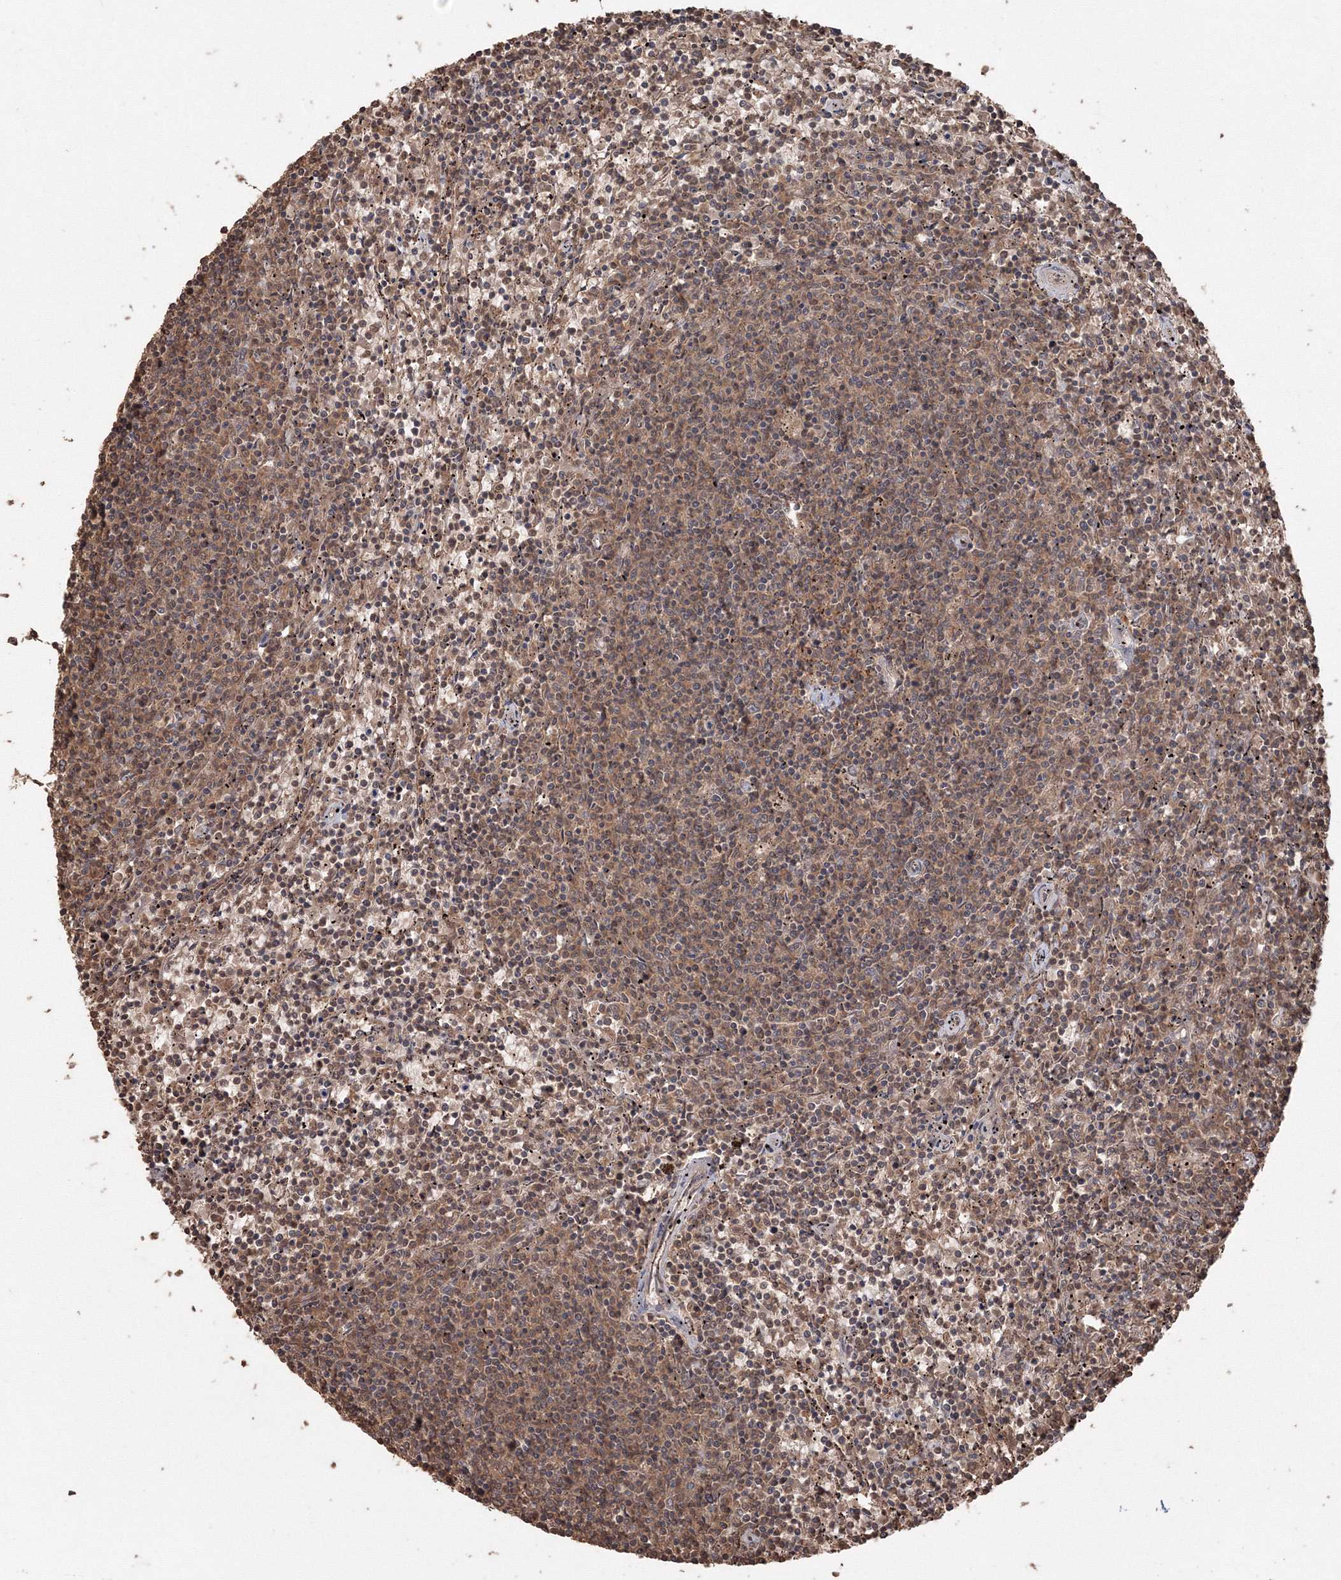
{"staining": {"intensity": "moderate", "quantity": "25%-75%", "location": "cytoplasmic/membranous"}, "tissue": "lymphoma", "cell_type": "Tumor cells", "image_type": "cancer", "snomed": [{"axis": "morphology", "description": "Malignant lymphoma, non-Hodgkin's type, Low grade"}, {"axis": "topography", "description": "Spleen"}], "caption": "Brown immunohistochemical staining in human malignant lymphoma, non-Hodgkin's type (low-grade) exhibits moderate cytoplasmic/membranous positivity in about 25%-75% of tumor cells.", "gene": "CCDC122", "patient": {"sex": "female", "age": 50}}